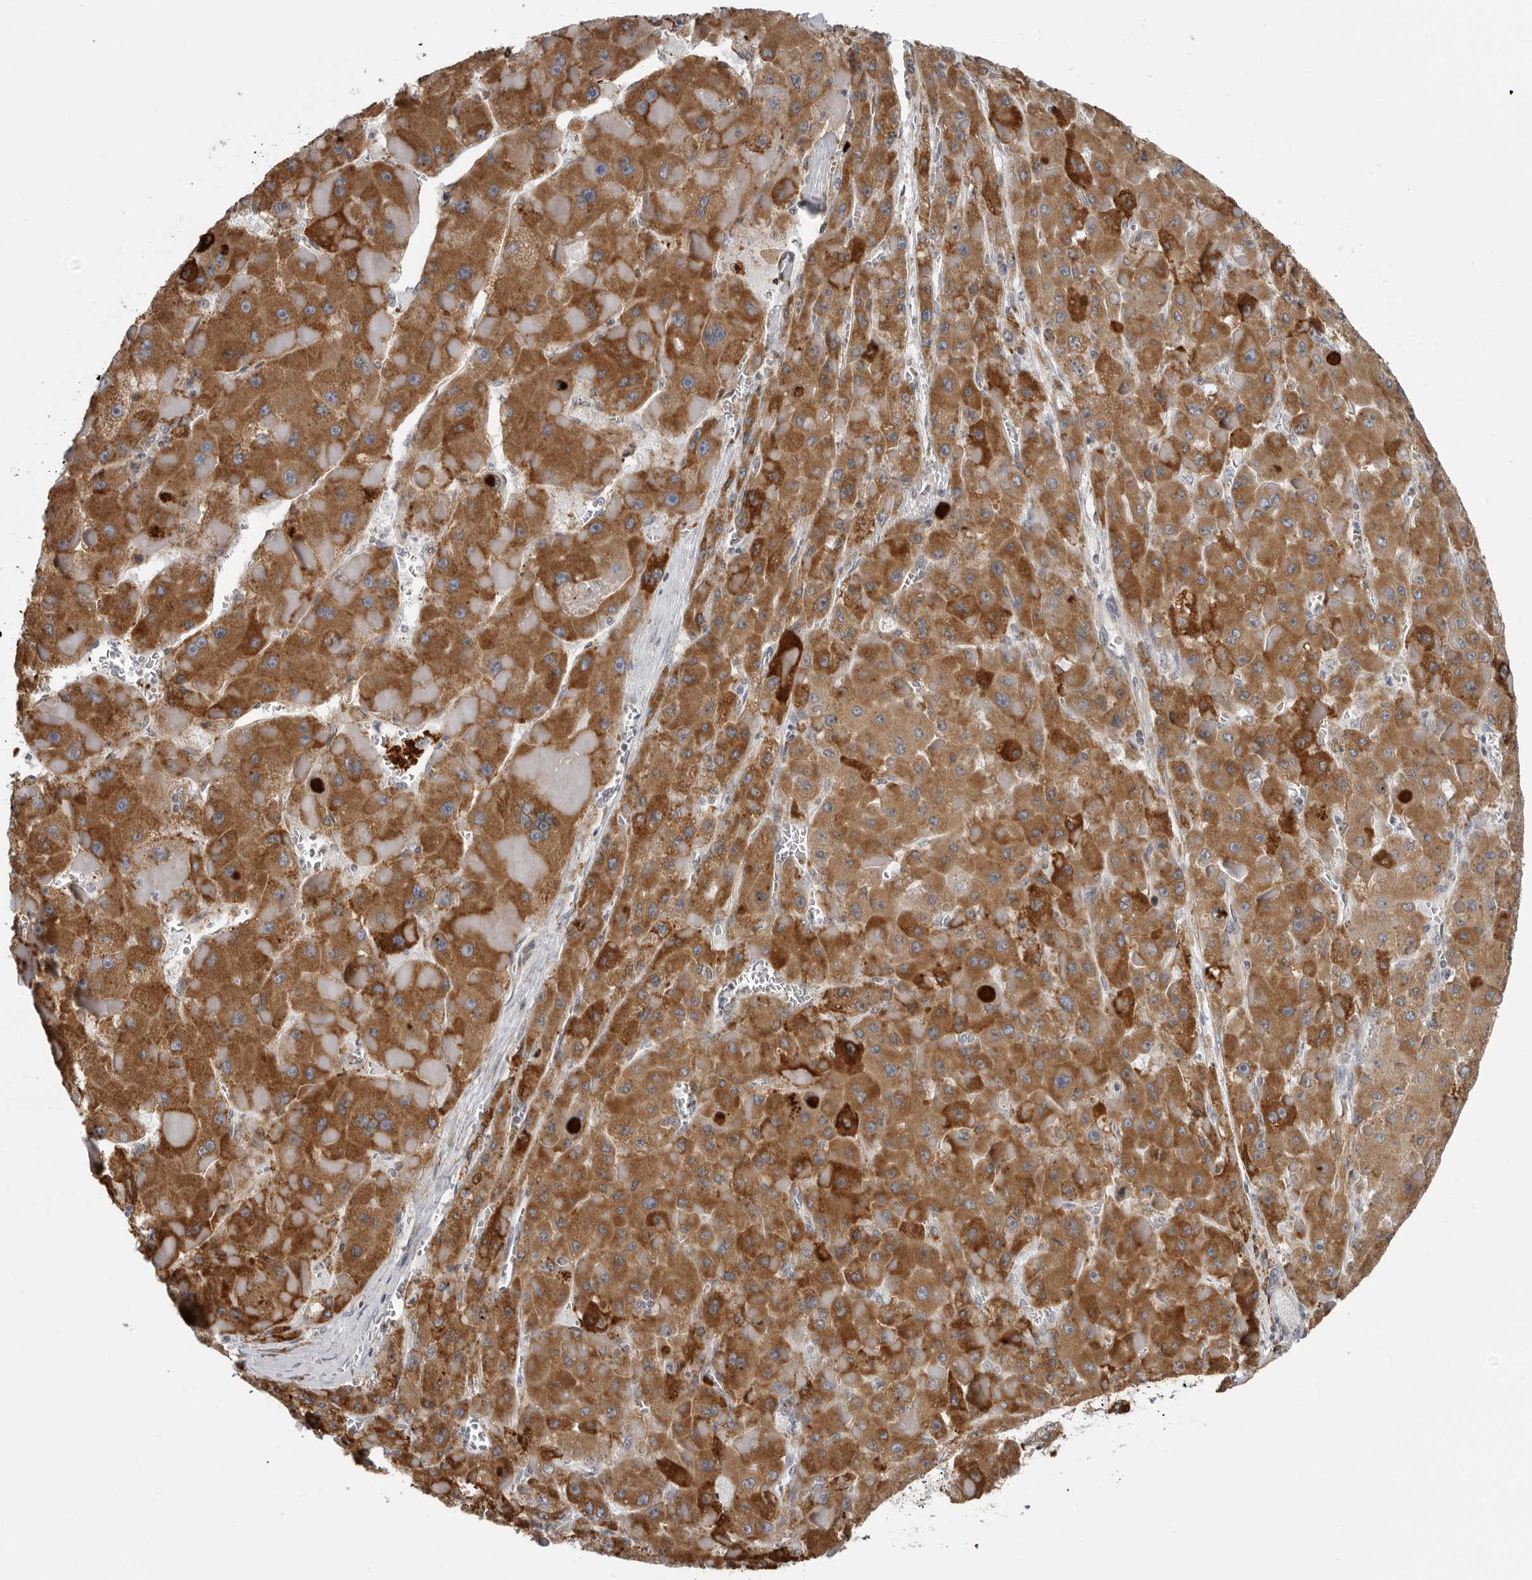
{"staining": {"intensity": "strong", "quantity": ">75%", "location": "cytoplasmic/membranous"}, "tissue": "liver cancer", "cell_type": "Tumor cells", "image_type": "cancer", "snomed": [{"axis": "morphology", "description": "Carcinoma, Hepatocellular, NOS"}, {"axis": "topography", "description": "Liver"}], "caption": "Immunohistochemistry of human hepatocellular carcinoma (liver) displays high levels of strong cytoplasmic/membranous positivity in about >75% of tumor cells.", "gene": "ALPK2", "patient": {"sex": "female", "age": 73}}